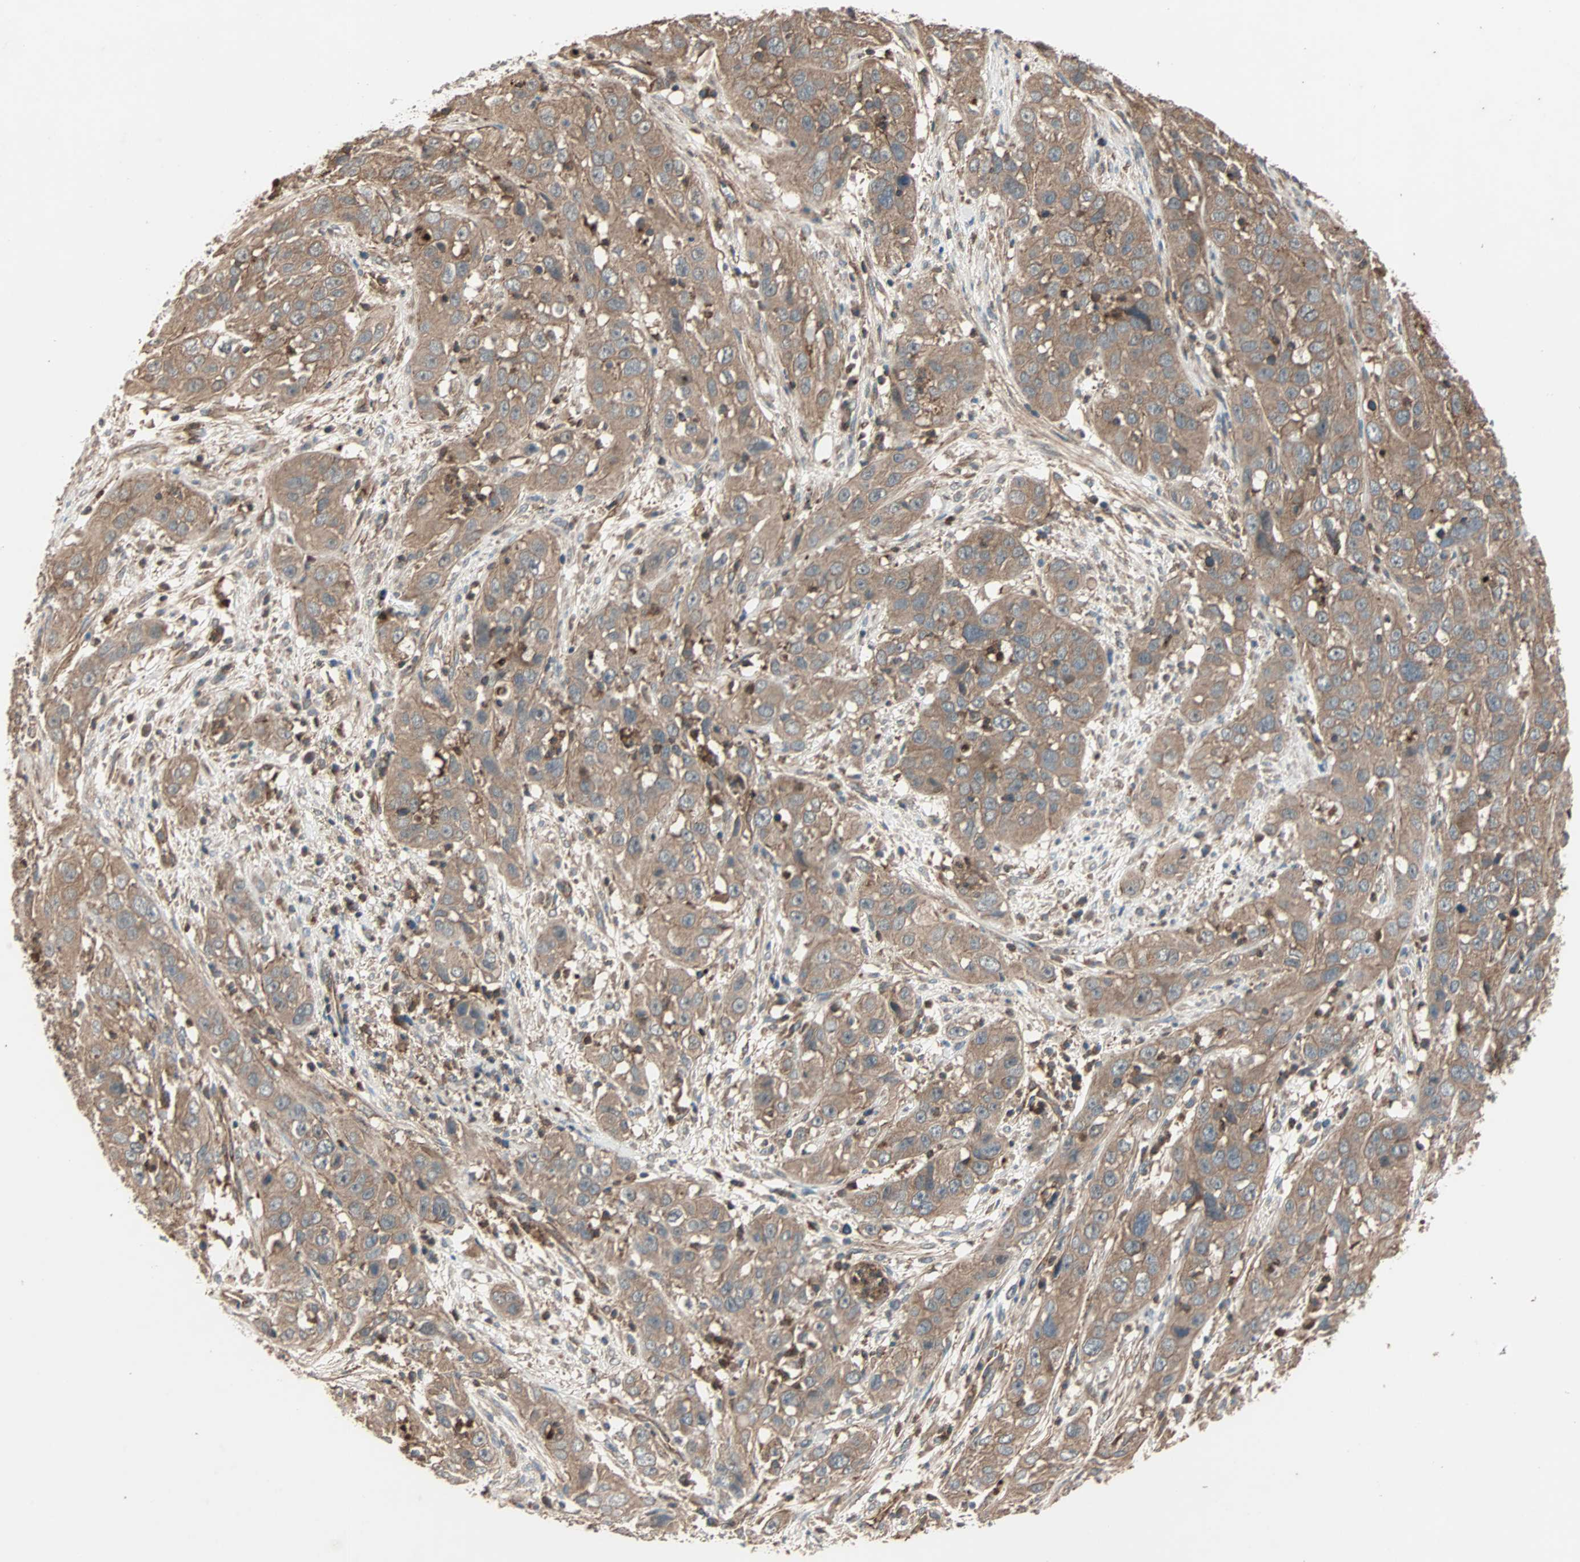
{"staining": {"intensity": "moderate", "quantity": ">75%", "location": "cytoplasmic/membranous"}, "tissue": "cervical cancer", "cell_type": "Tumor cells", "image_type": "cancer", "snomed": [{"axis": "morphology", "description": "Squamous cell carcinoma, NOS"}, {"axis": "topography", "description": "Cervix"}], "caption": "Protein analysis of cervical cancer tissue shows moderate cytoplasmic/membranous expression in about >75% of tumor cells.", "gene": "GCK", "patient": {"sex": "female", "age": 32}}